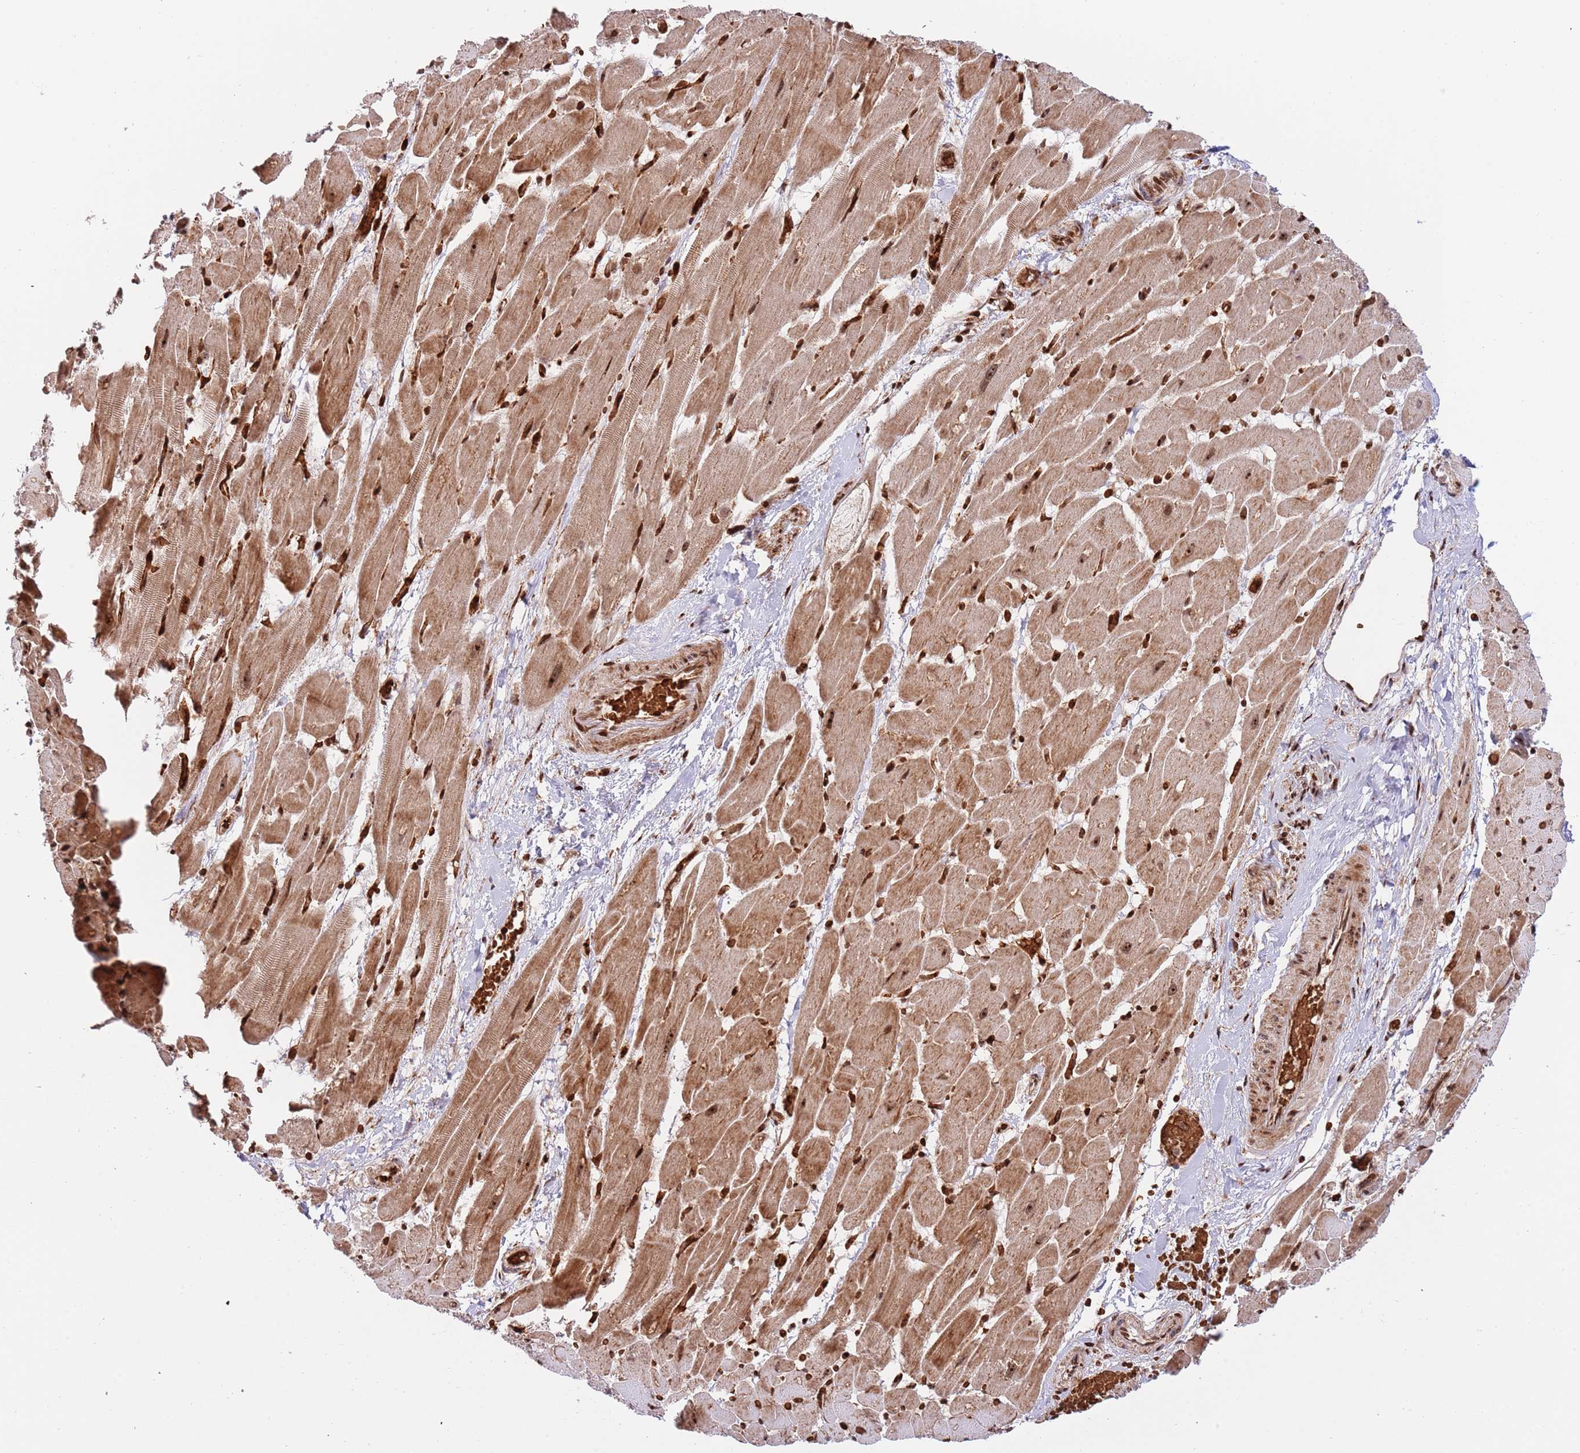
{"staining": {"intensity": "moderate", "quantity": ">75%", "location": "cytoplasmic/membranous,nuclear"}, "tissue": "heart muscle", "cell_type": "Cardiomyocytes", "image_type": "normal", "snomed": [{"axis": "morphology", "description": "Normal tissue, NOS"}, {"axis": "topography", "description": "Heart"}], "caption": "A brown stain highlights moderate cytoplasmic/membranous,nuclear positivity of a protein in cardiomyocytes of normal heart muscle. (Brightfield microscopy of DAB IHC at high magnification).", "gene": "RIF1", "patient": {"sex": "male", "age": 37}}